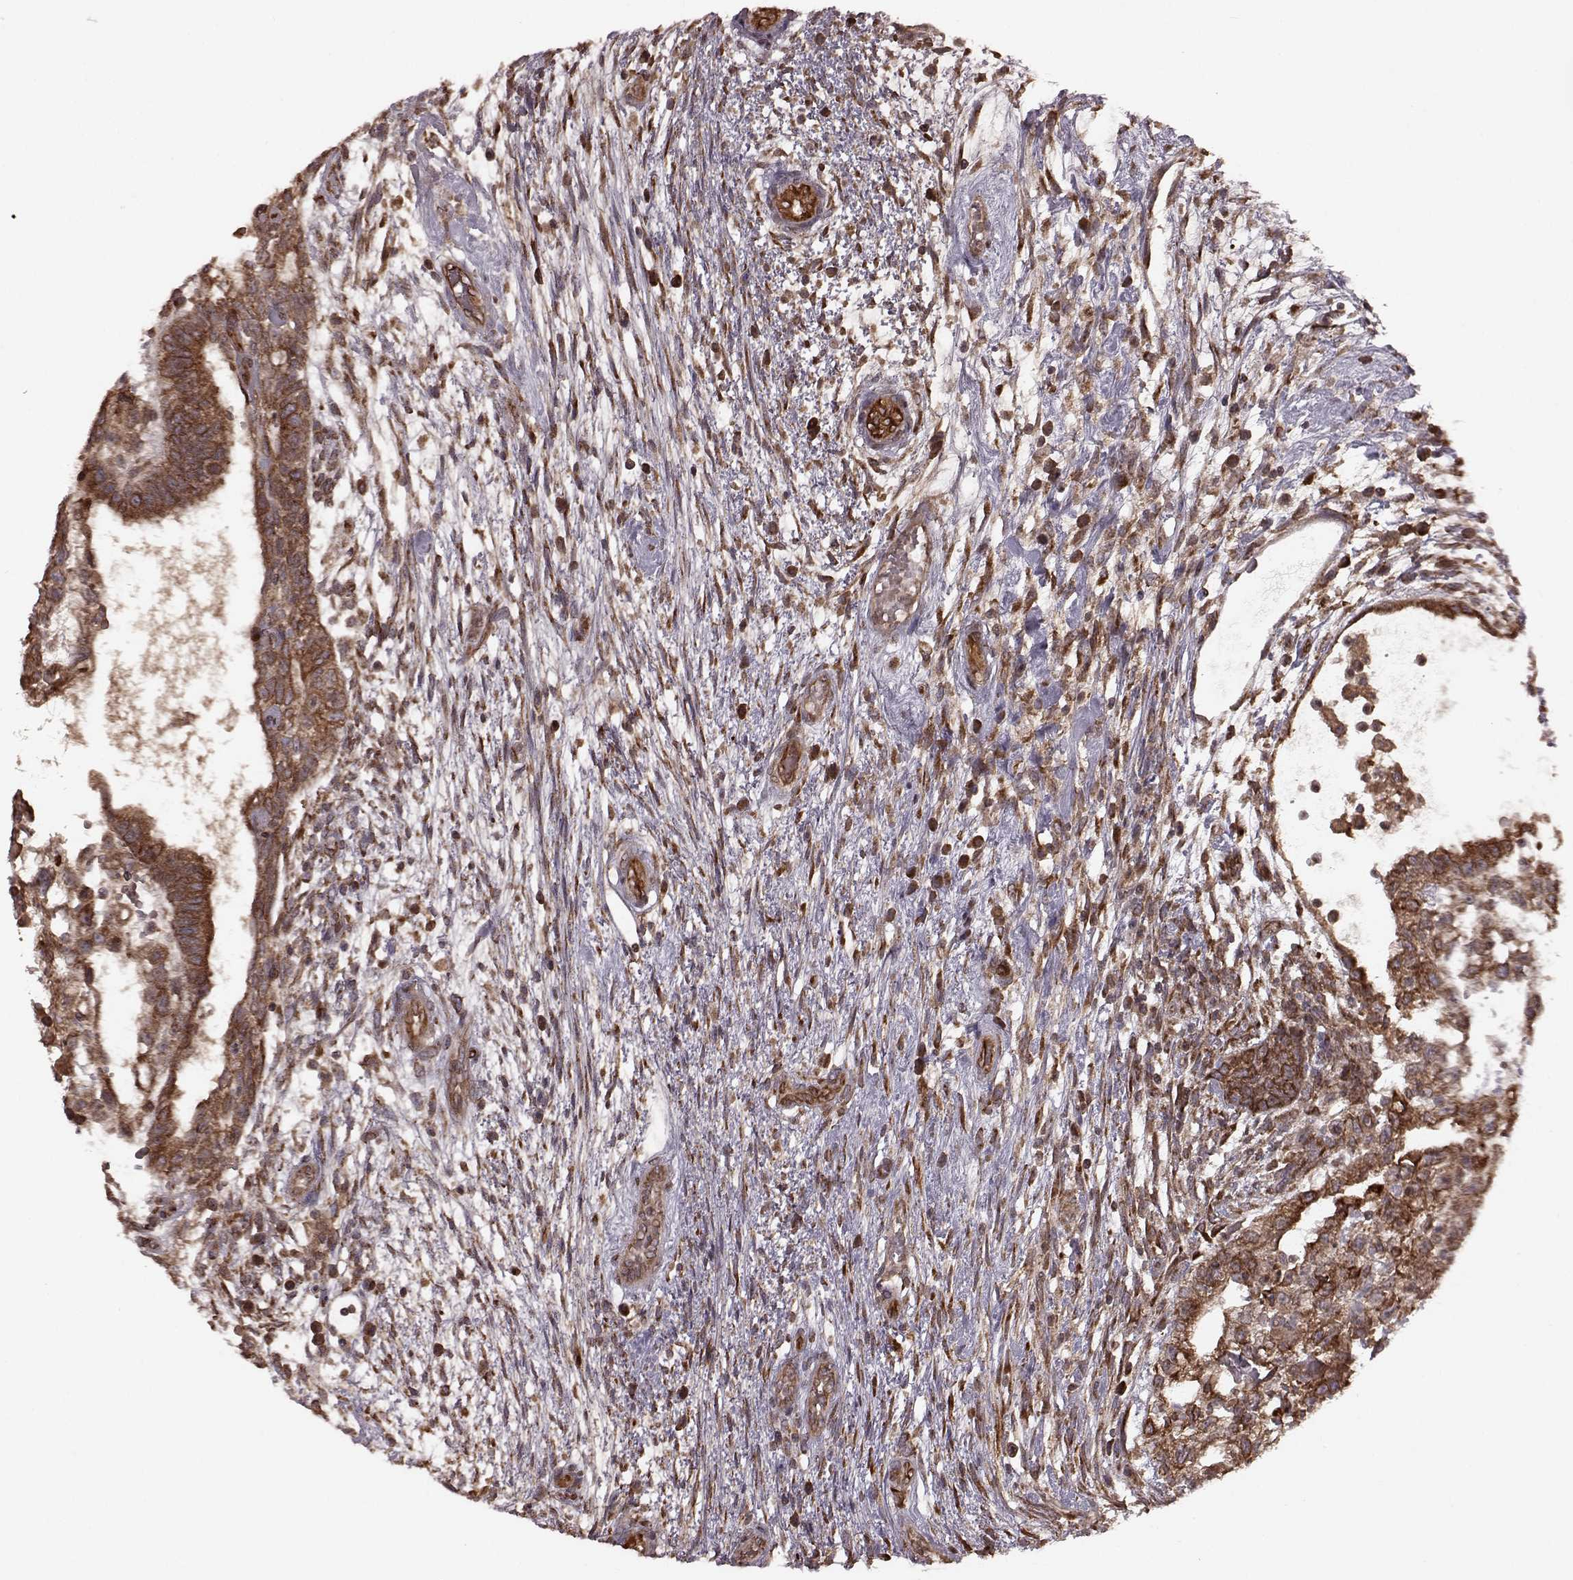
{"staining": {"intensity": "strong", "quantity": ">75%", "location": "cytoplasmic/membranous"}, "tissue": "testis cancer", "cell_type": "Tumor cells", "image_type": "cancer", "snomed": [{"axis": "morphology", "description": "Normal tissue, NOS"}, {"axis": "morphology", "description": "Carcinoma, Embryonal, NOS"}, {"axis": "topography", "description": "Testis"}, {"axis": "topography", "description": "Epididymis"}], "caption": "Testis cancer tissue displays strong cytoplasmic/membranous expression in about >75% of tumor cells Nuclei are stained in blue.", "gene": "AGPAT1", "patient": {"sex": "male", "age": 32}}